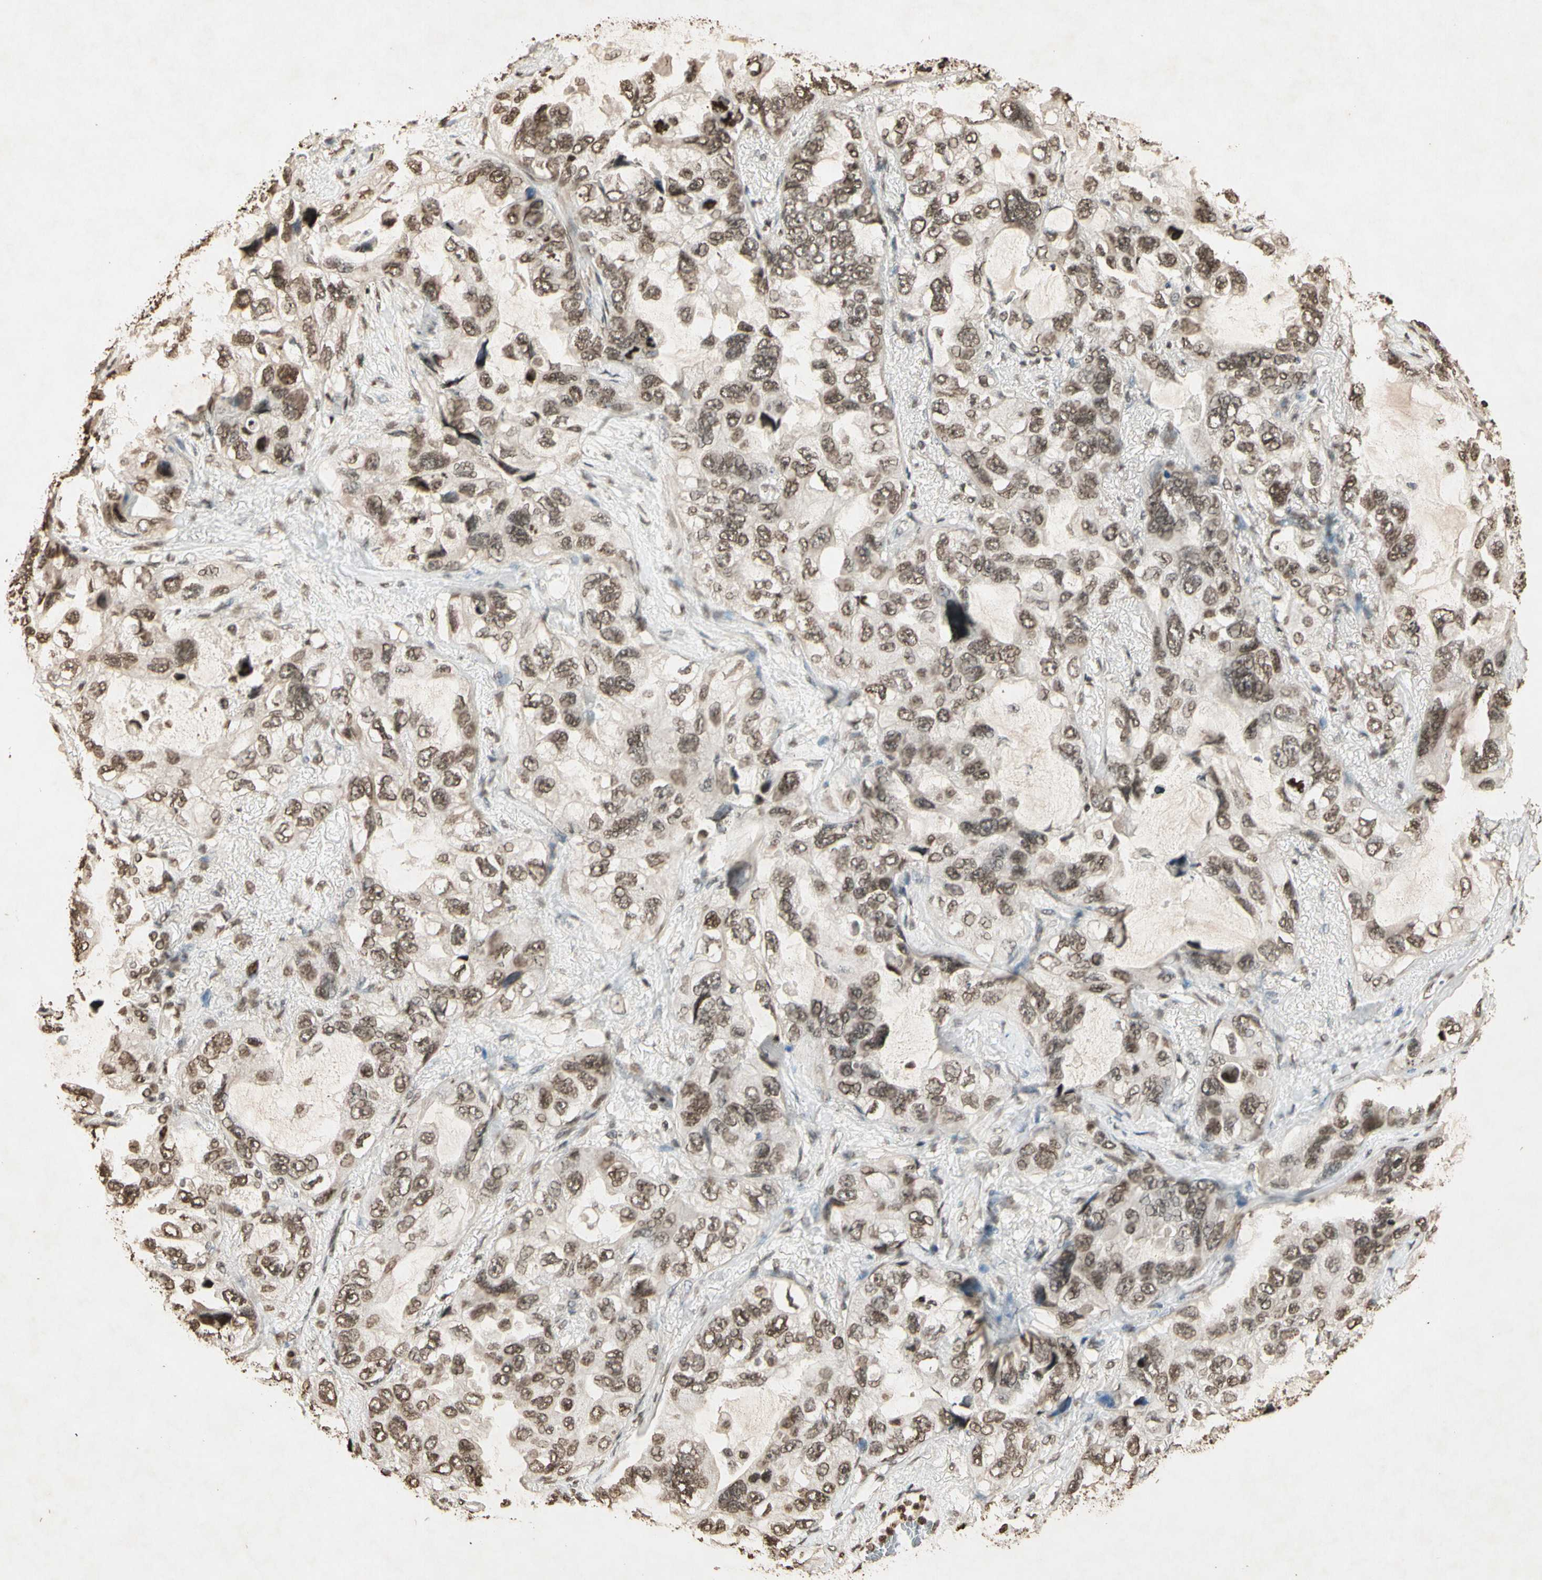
{"staining": {"intensity": "moderate", "quantity": ">75%", "location": "nuclear"}, "tissue": "lung cancer", "cell_type": "Tumor cells", "image_type": "cancer", "snomed": [{"axis": "morphology", "description": "Squamous cell carcinoma, NOS"}, {"axis": "topography", "description": "Lung"}], "caption": "The micrograph exhibits a brown stain indicating the presence of a protein in the nuclear of tumor cells in lung cancer (squamous cell carcinoma).", "gene": "TOP1", "patient": {"sex": "female", "age": 73}}